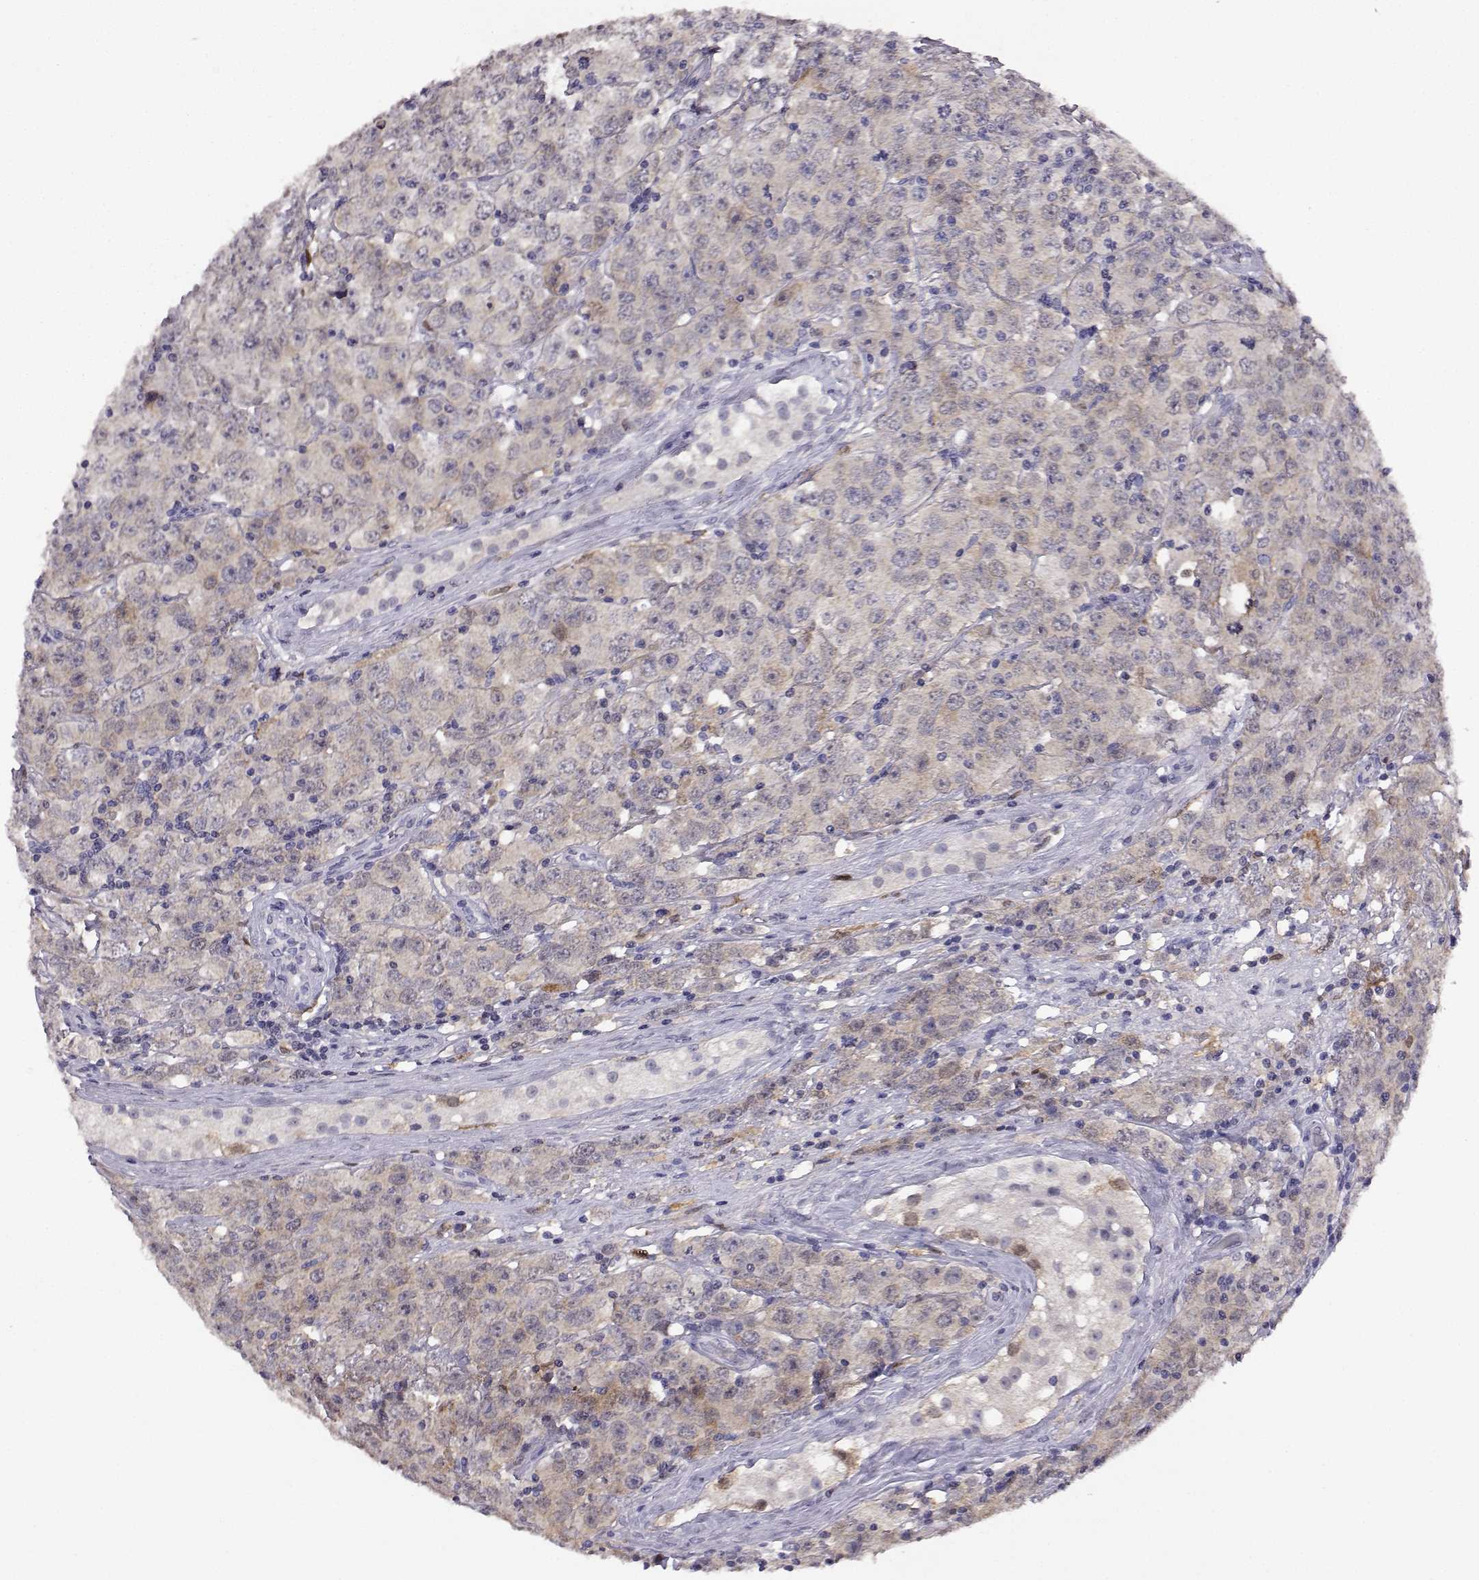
{"staining": {"intensity": "weak", "quantity": "<25%", "location": "cytoplasmic/membranous"}, "tissue": "testis cancer", "cell_type": "Tumor cells", "image_type": "cancer", "snomed": [{"axis": "morphology", "description": "Seminoma, NOS"}, {"axis": "topography", "description": "Testis"}], "caption": "There is no significant expression in tumor cells of testis cancer. Nuclei are stained in blue.", "gene": "AKR1B1", "patient": {"sex": "male", "age": 52}}